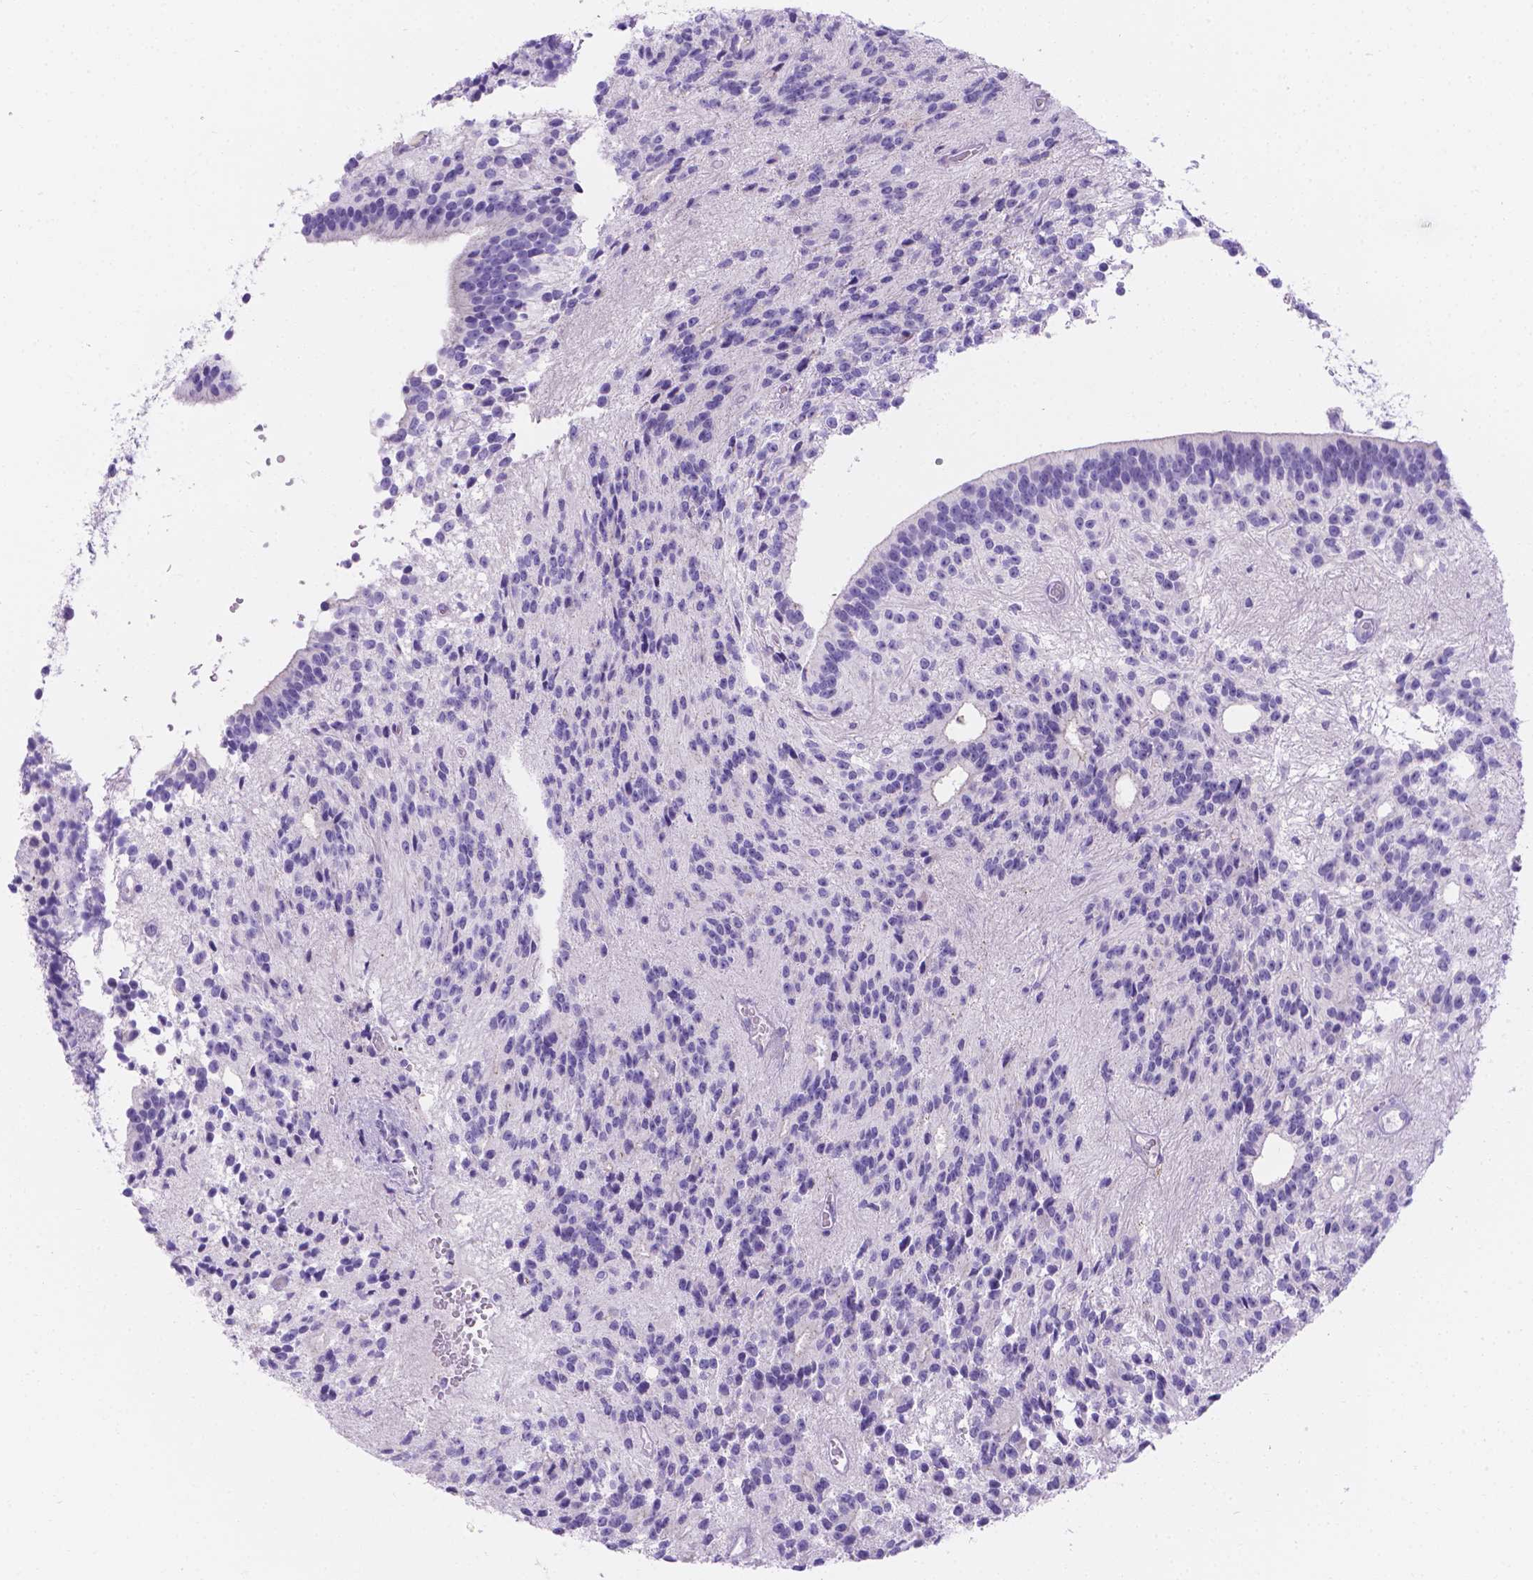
{"staining": {"intensity": "negative", "quantity": "none", "location": "none"}, "tissue": "glioma", "cell_type": "Tumor cells", "image_type": "cancer", "snomed": [{"axis": "morphology", "description": "Glioma, malignant, Low grade"}, {"axis": "topography", "description": "Brain"}], "caption": "Tumor cells are negative for protein expression in human glioma.", "gene": "MLN", "patient": {"sex": "male", "age": 31}}